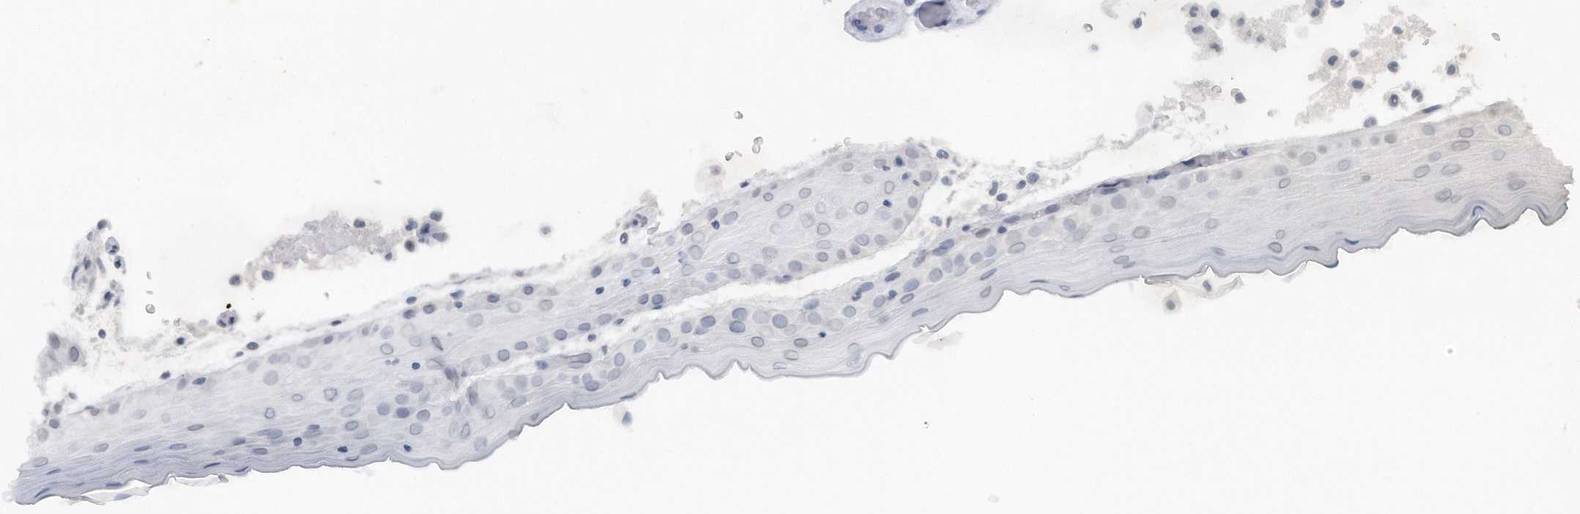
{"staining": {"intensity": "negative", "quantity": "none", "location": "none"}, "tissue": "oral mucosa", "cell_type": "Squamous epithelial cells", "image_type": "normal", "snomed": [{"axis": "morphology", "description": "Normal tissue, NOS"}, {"axis": "topography", "description": "Oral tissue"}], "caption": "Immunohistochemistry of unremarkable human oral mucosa shows no expression in squamous epithelial cells.", "gene": "DDX43", "patient": {"sex": "male", "age": 13}}